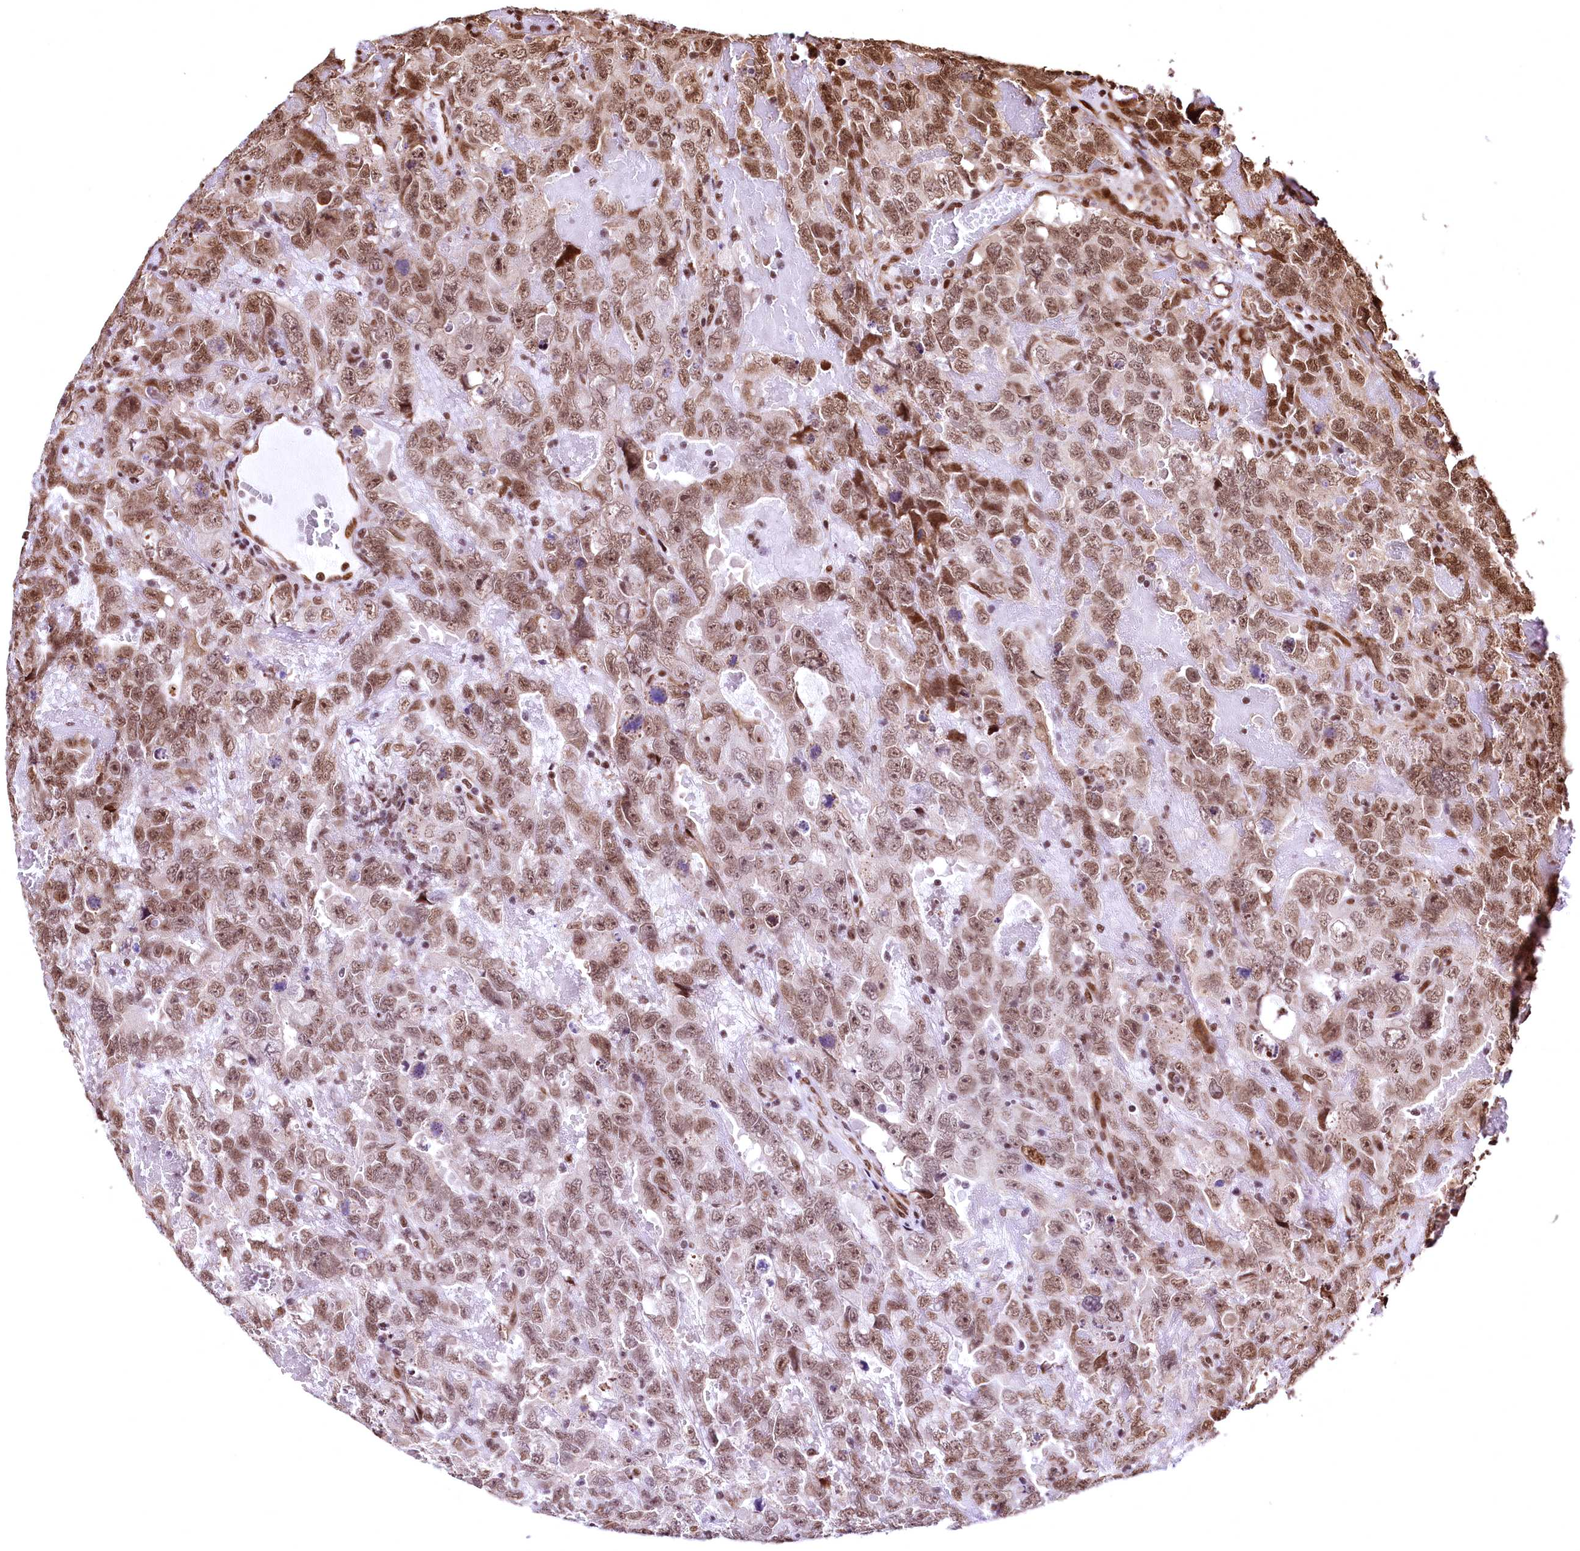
{"staining": {"intensity": "moderate", "quantity": ">75%", "location": "nuclear"}, "tissue": "testis cancer", "cell_type": "Tumor cells", "image_type": "cancer", "snomed": [{"axis": "morphology", "description": "Carcinoma, Embryonal, NOS"}, {"axis": "topography", "description": "Testis"}], "caption": "Immunohistochemical staining of human embryonal carcinoma (testis) demonstrates moderate nuclear protein staining in approximately >75% of tumor cells.", "gene": "PDS5B", "patient": {"sex": "male", "age": 45}}